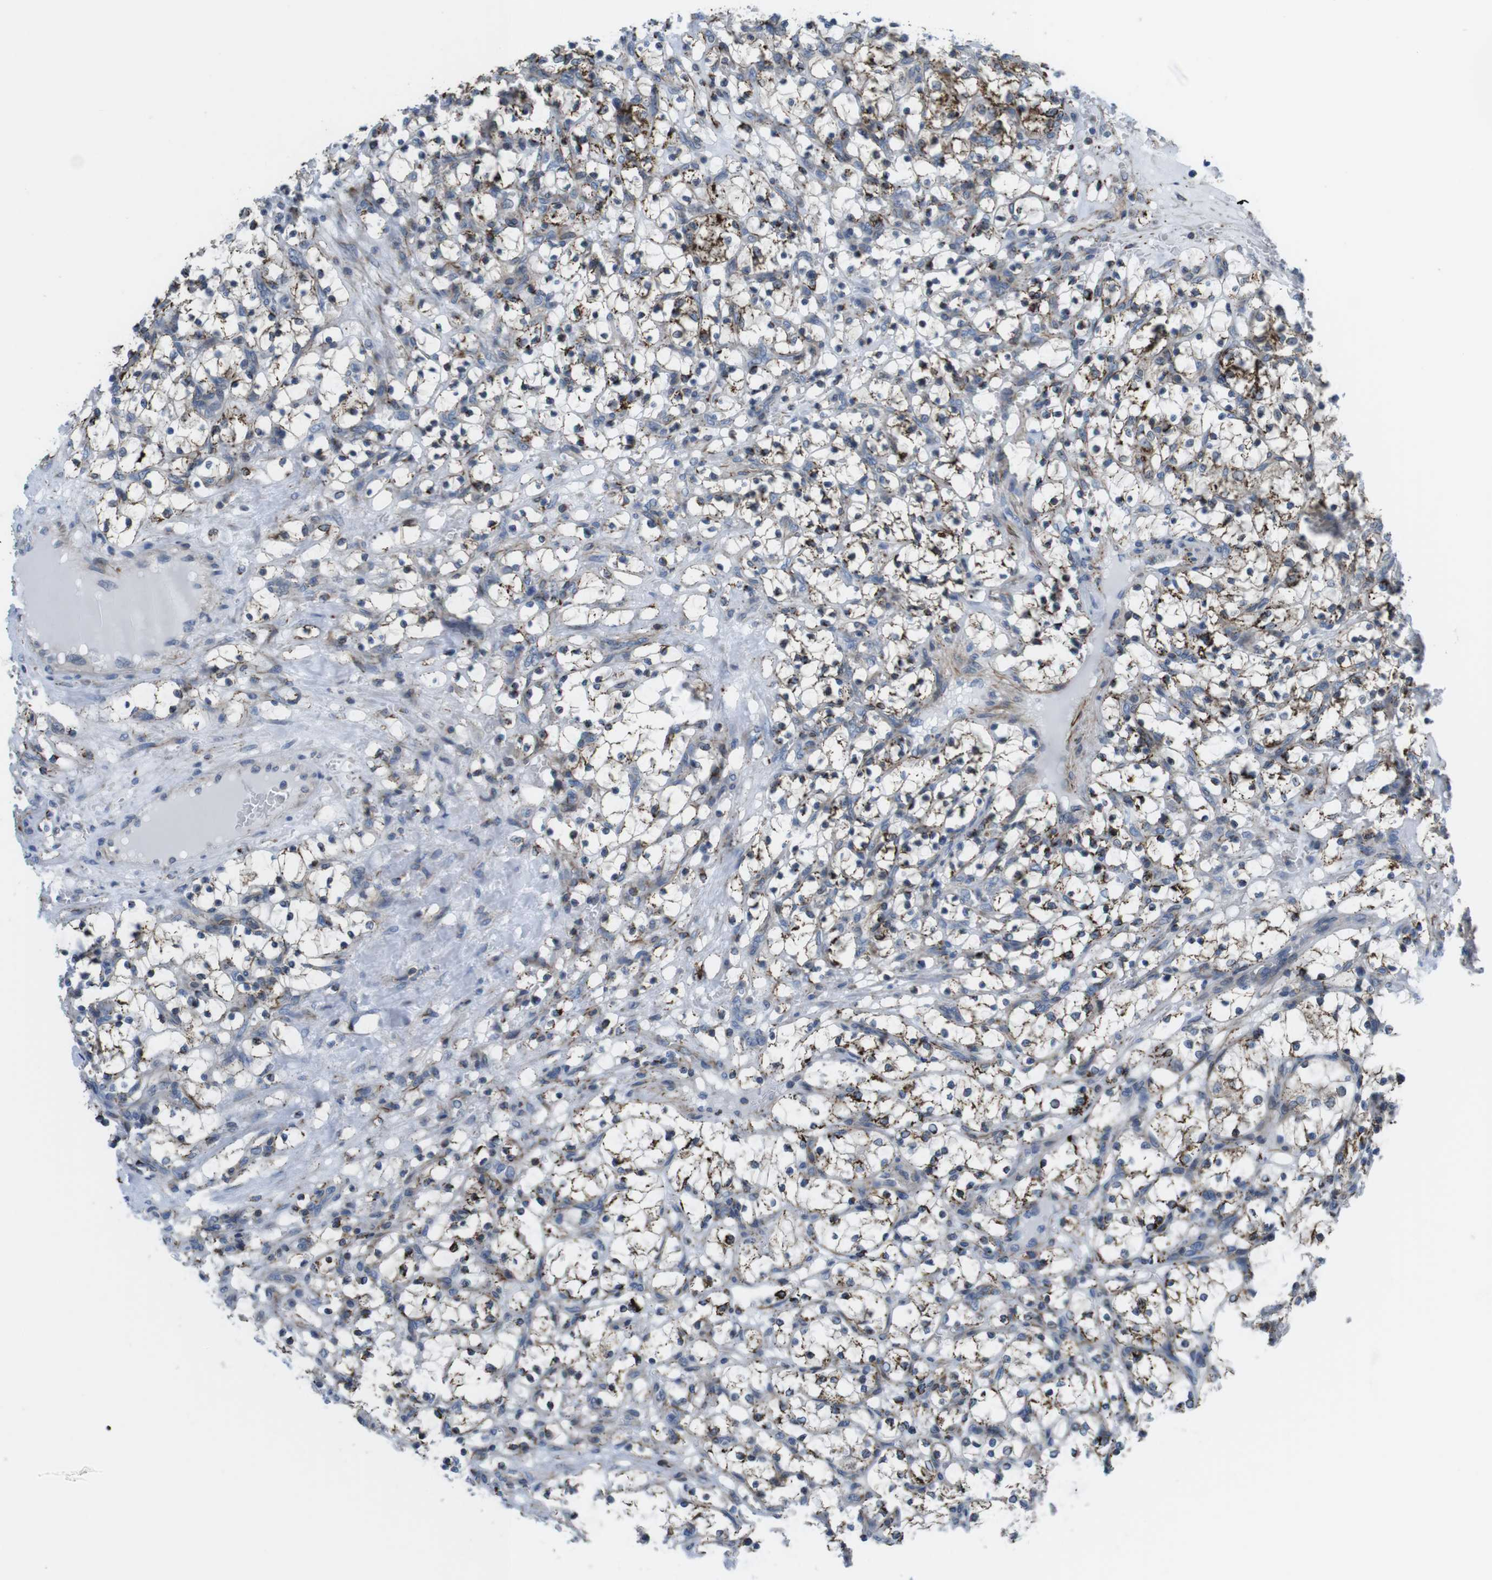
{"staining": {"intensity": "moderate", "quantity": "25%-75%", "location": "cytoplasmic/membranous"}, "tissue": "renal cancer", "cell_type": "Tumor cells", "image_type": "cancer", "snomed": [{"axis": "morphology", "description": "Adenocarcinoma, NOS"}, {"axis": "topography", "description": "Kidney"}], "caption": "Approximately 25%-75% of tumor cells in human adenocarcinoma (renal) exhibit moderate cytoplasmic/membranous protein staining as visualized by brown immunohistochemical staining.", "gene": "KCNE3", "patient": {"sex": "female", "age": 69}}